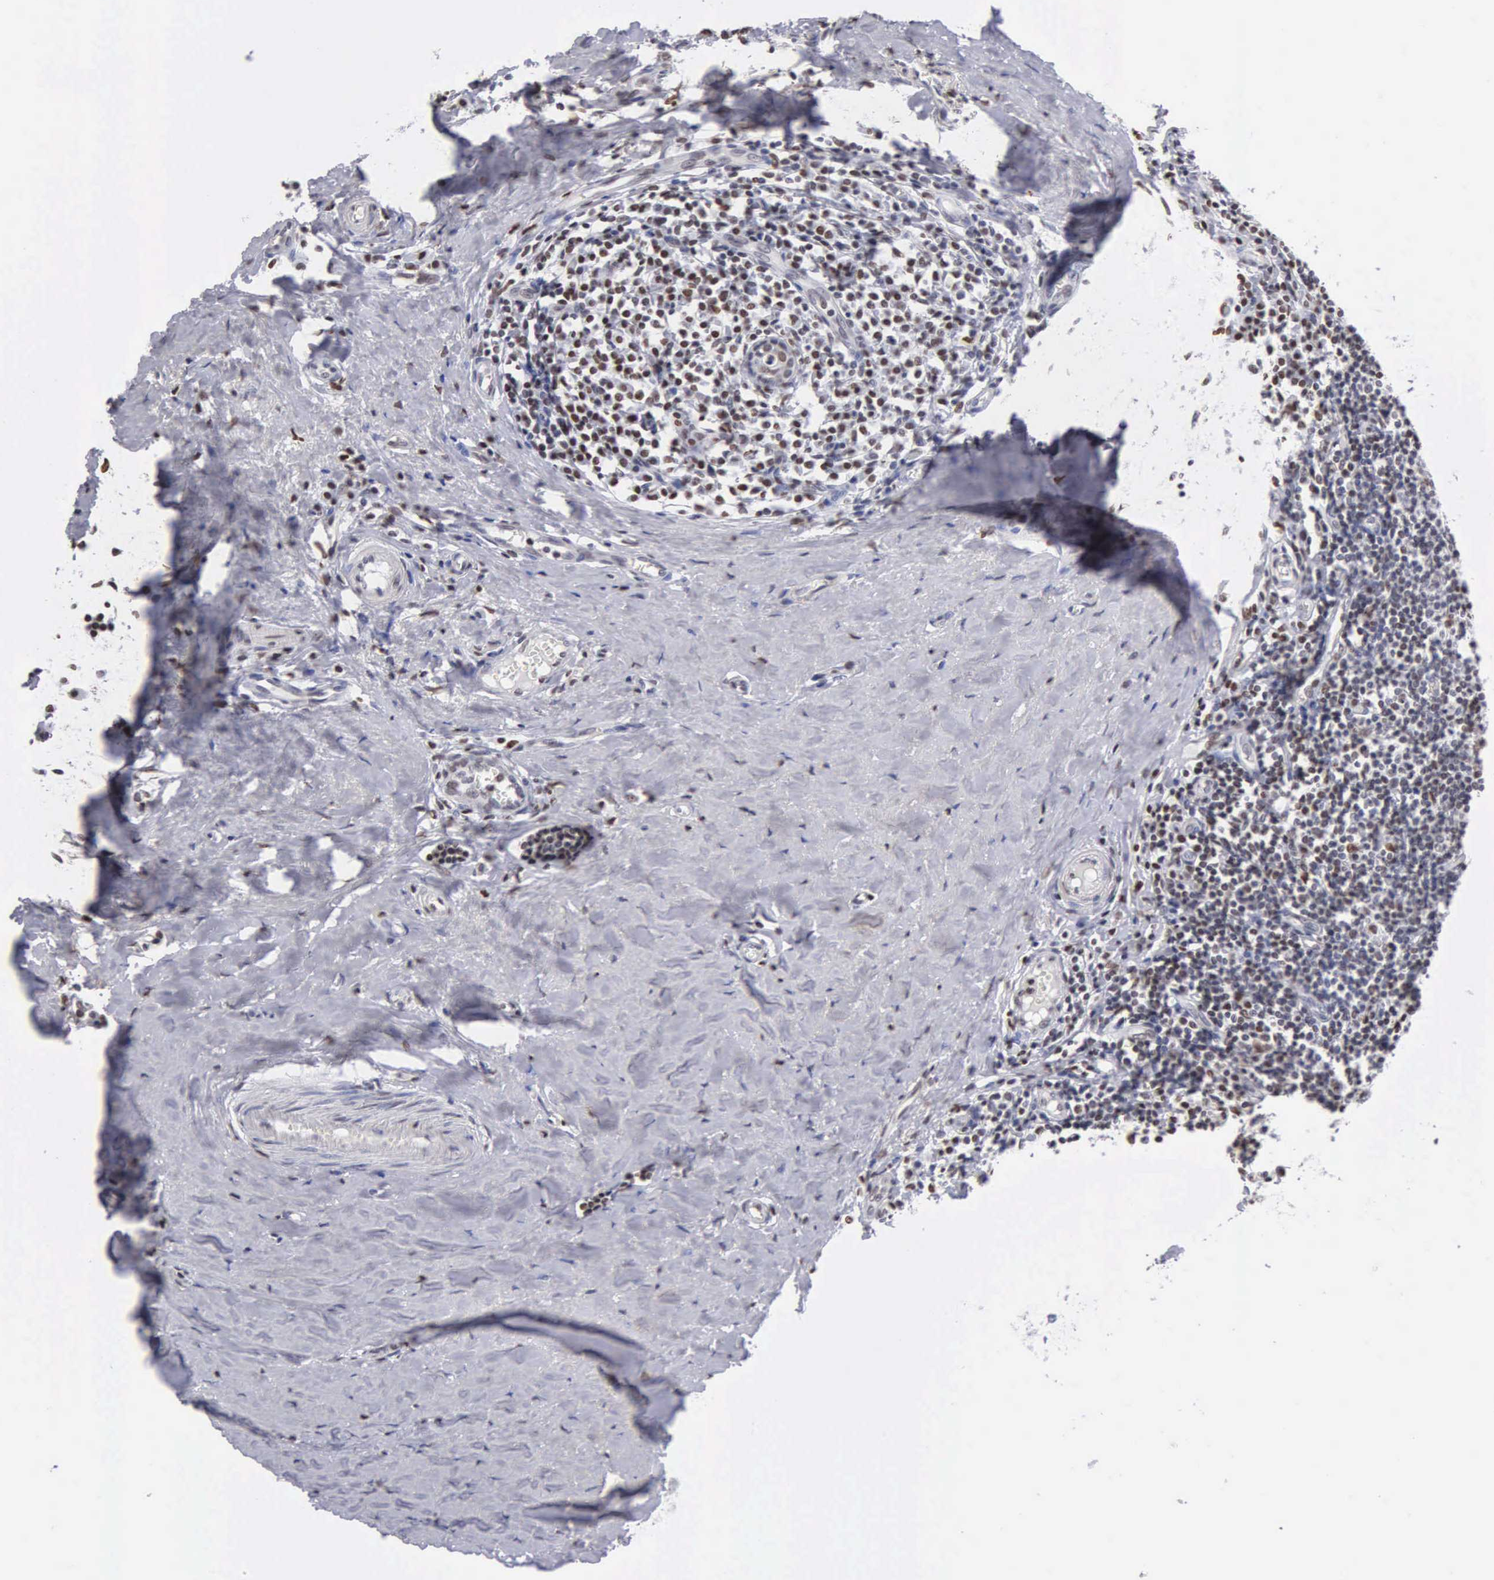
{"staining": {"intensity": "moderate", "quantity": "25%-75%", "location": "nuclear"}, "tissue": "tonsil", "cell_type": "Germinal center cells", "image_type": "normal", "snomed": [{"axis": "morphology", "description": "Normal tissue, NOS"}, {"axis": "topography", "description": "Tonsil"}], "caption": "Protein staining shows moderate nuclear staining in approximately 25%-75% of germinal center cells in normal tonsil.", "gene": "CCNG1", "patient": {"sex": "female", "age": 41}}